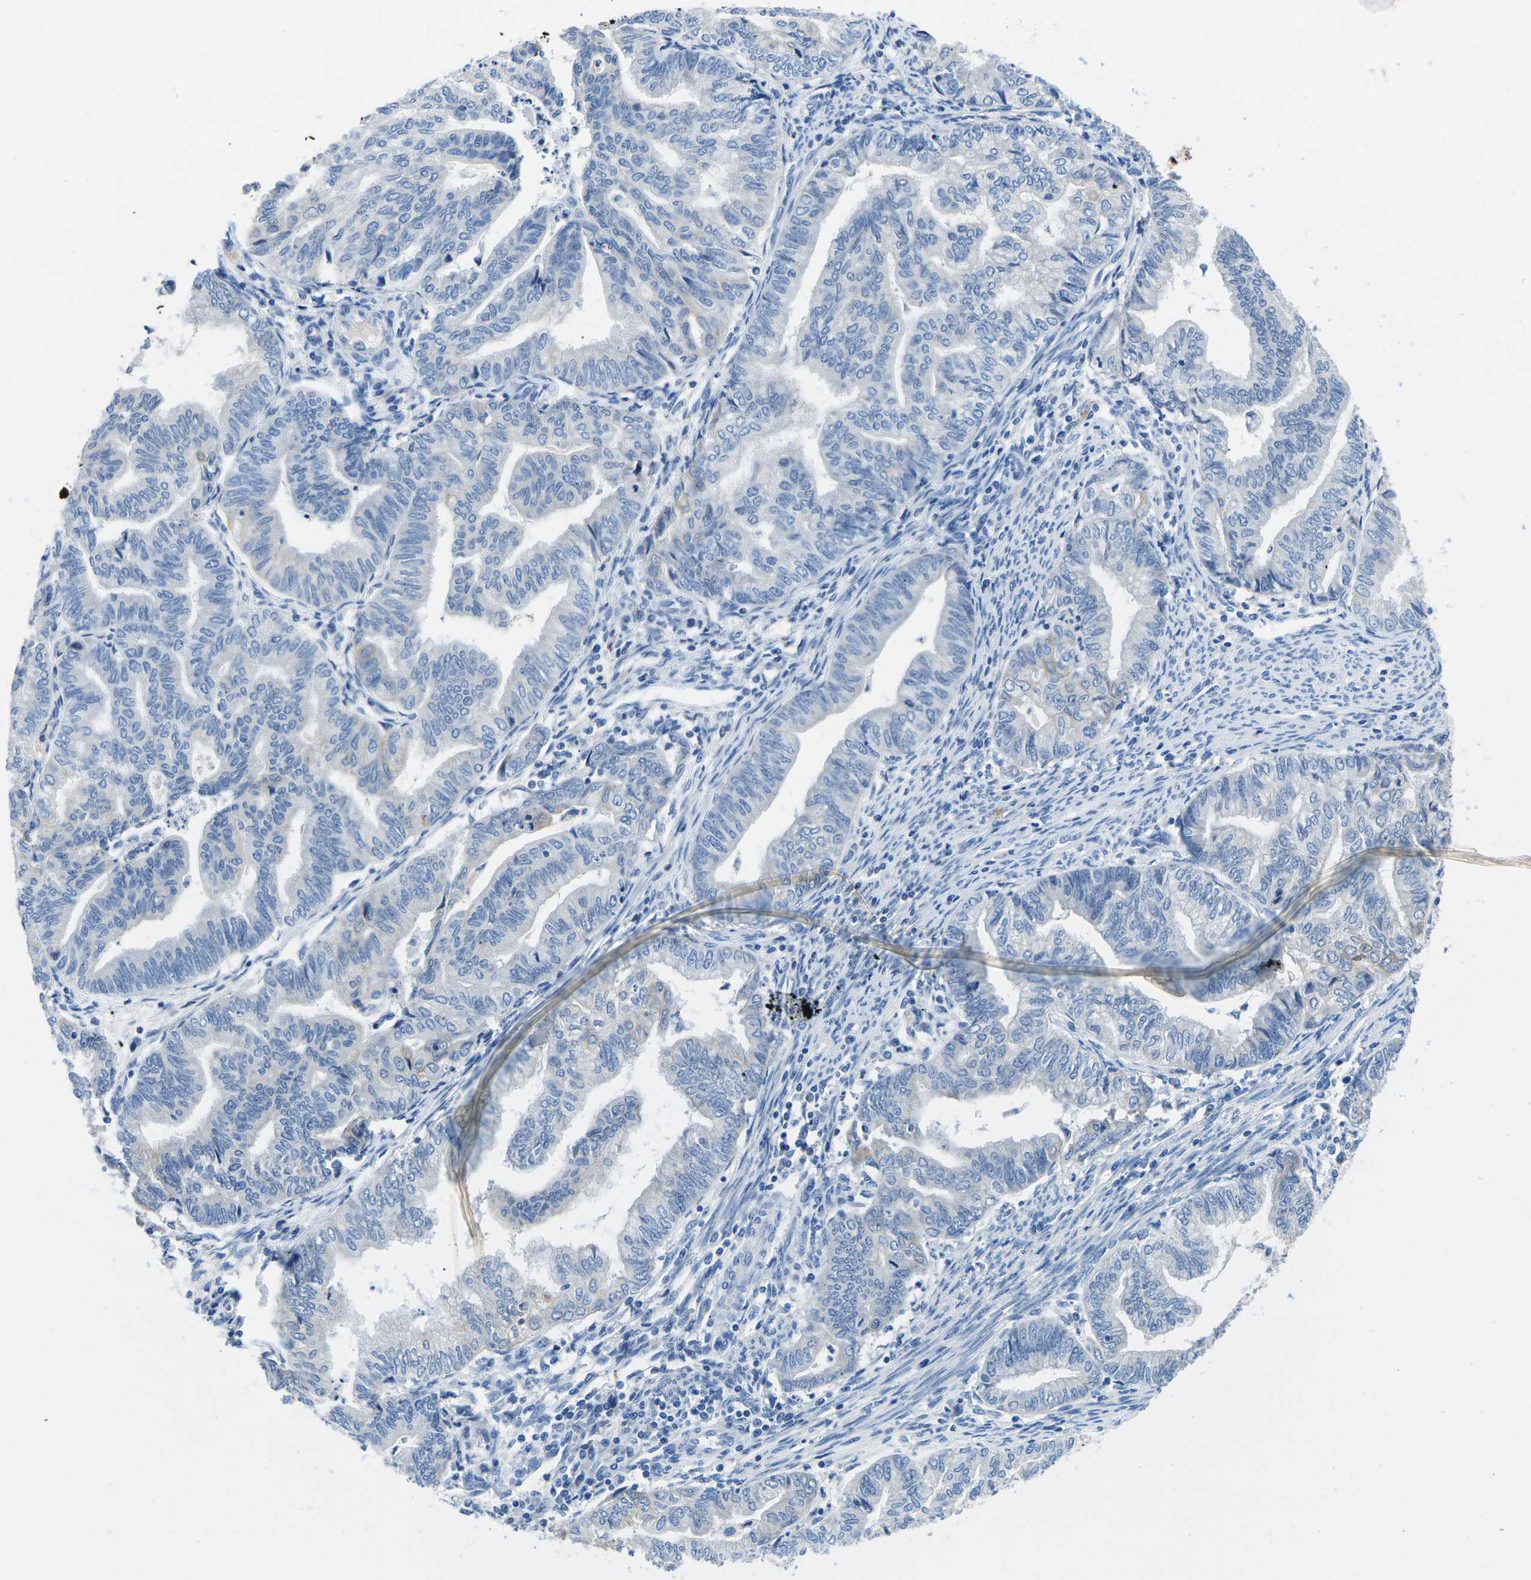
{"staining": {"intensity": "negative", "quantity": "none", "location": "none"}, "tissue": "endometrial cancer", "cell_type": "Tumor cells", "image_type": "cancer", "snomed": [{"axis": "morphology", "description": "Adenocarcinoma, NOS"}, {"axis": "topography", "description": "Endometrium"}], "caption": "Immunohistochemical staining of endometrial cancer (adenocarcinoma) exhibits no significant staining in tumor cells.", "gene": "TM6SF1", "patient": {"sex": "female", "age": 79}}